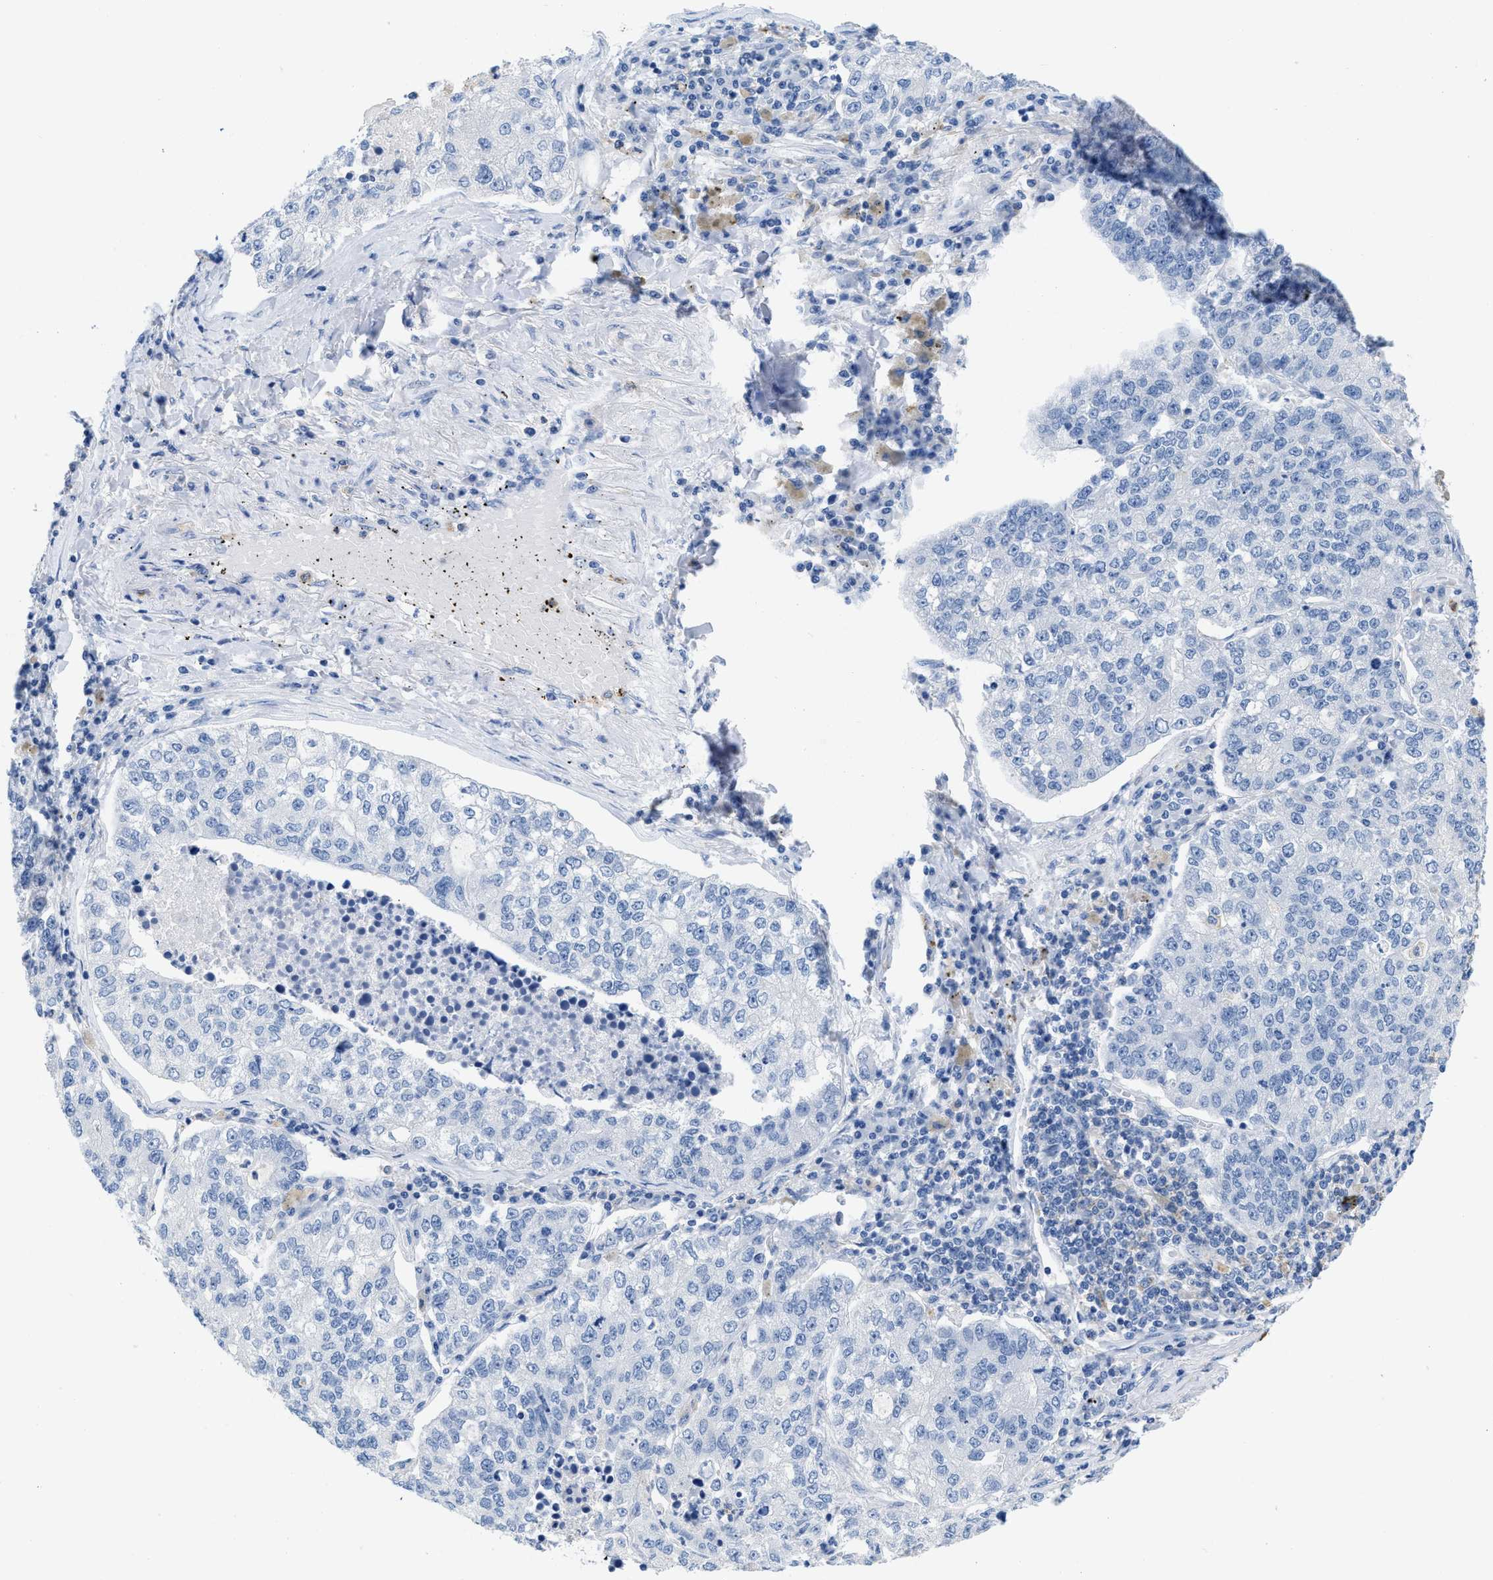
{"staining": {"intensity": "negative", "quantity": "none", "location": "none"}, "tissue": "lung cancer", "cell_type": "Tumor cells", "image_type": "cancer", "snomed": [{"axis": "morphology", "description": "Adenocarcinoma, NOS"}, {"axis": "topography", "description": "Lung"}], "caption": "IHC image of lung cancer stained for a protein (brown), which demonstrates no expression in tumor cells.", "gene": "CR1", "patient": {"sex": "male", "age": 49}}